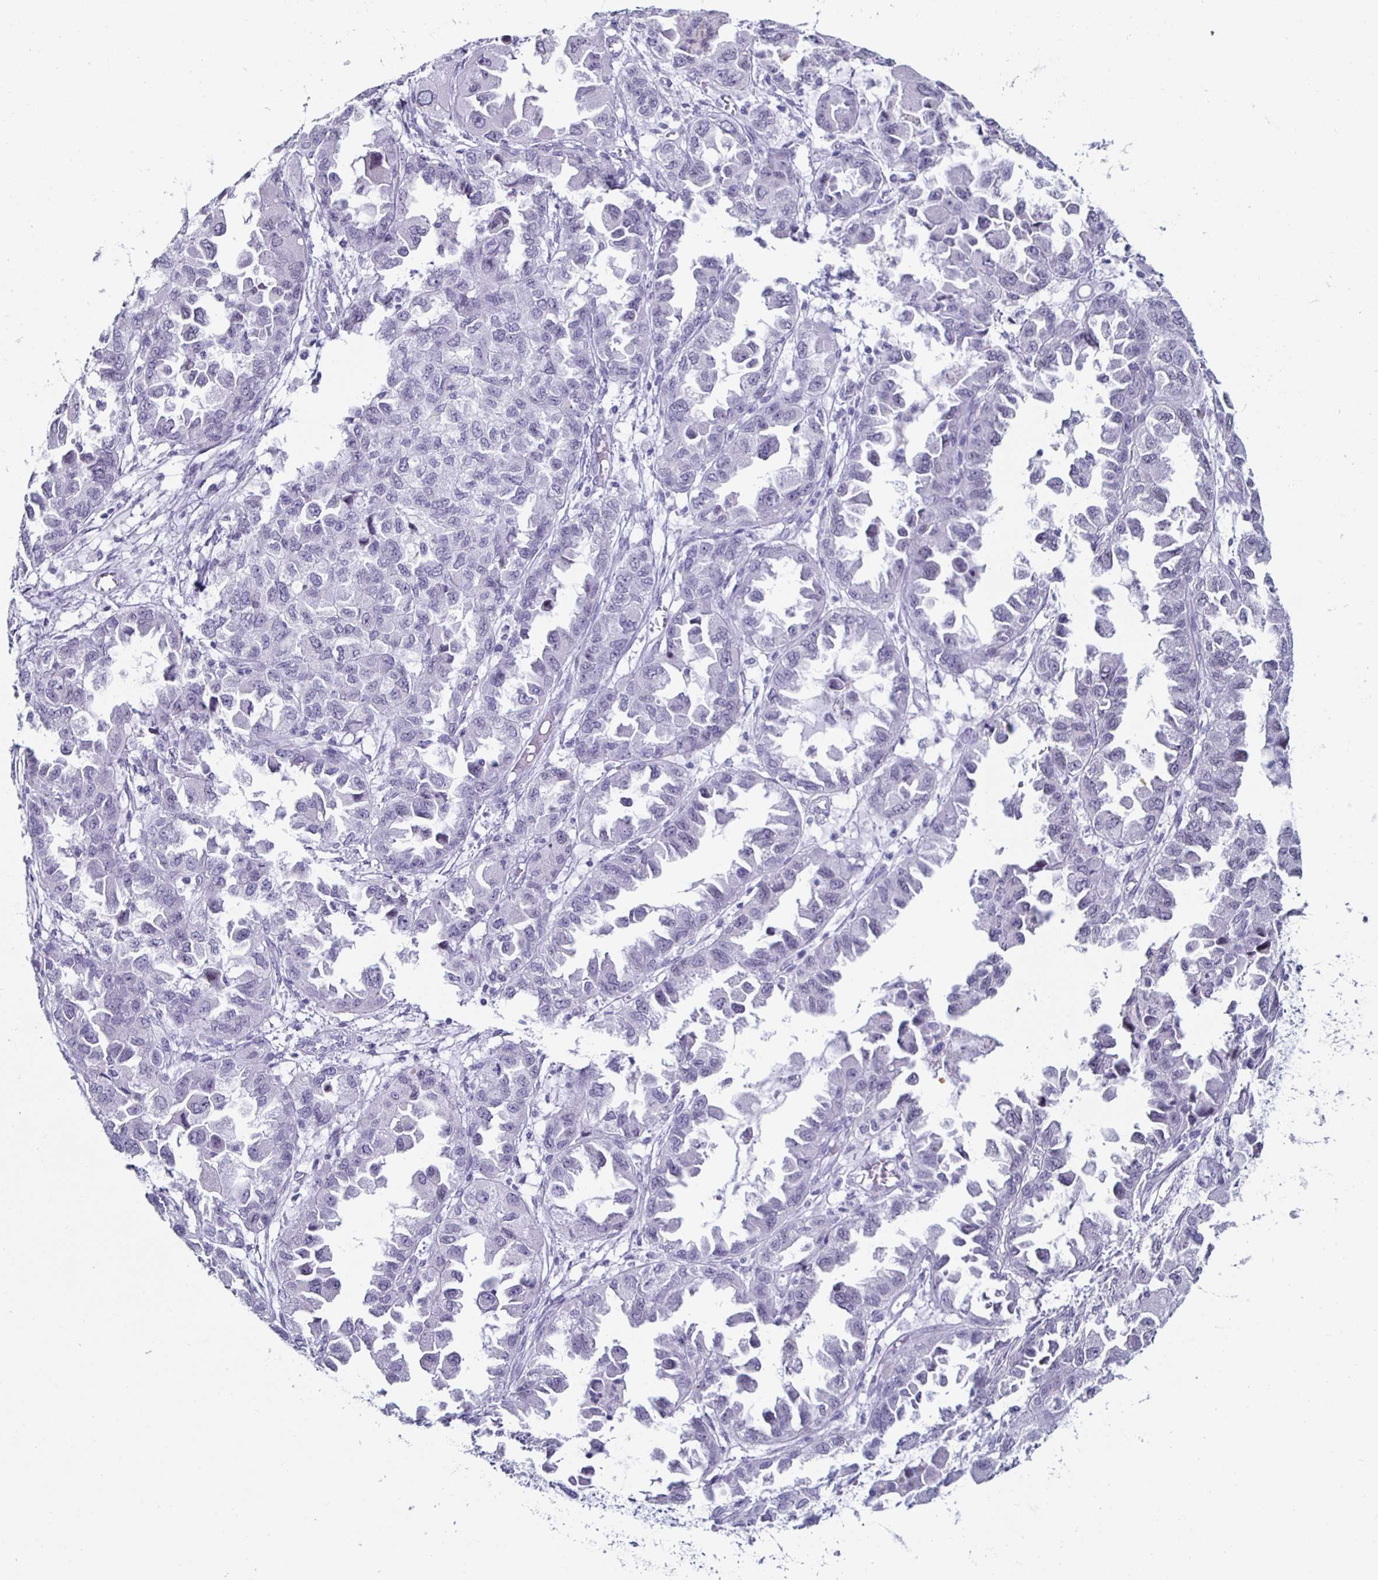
{"staining": {"intensity": "negative", "quantity": "none", "location": "none"}, "tissue": "ovarian cancer", "cell_type": "Tumor cells", "image_type": "cancer", "snomed": [{"axis": "morphology", "description": "Cystadenocarcinoma, serous, NOS"}, {"axis": "topography", "description": "Ovary"}], "caption": "Immunohistochemistry micrograph of human ovarian cancer stained for a protein (brown), which exhibits no expression in tumor cells. (DAB immunohistochemistry (IHC) with hematoxylin counter stain).", "gene": "KRT4", "patient": {"sex": "female", "age": 84}}